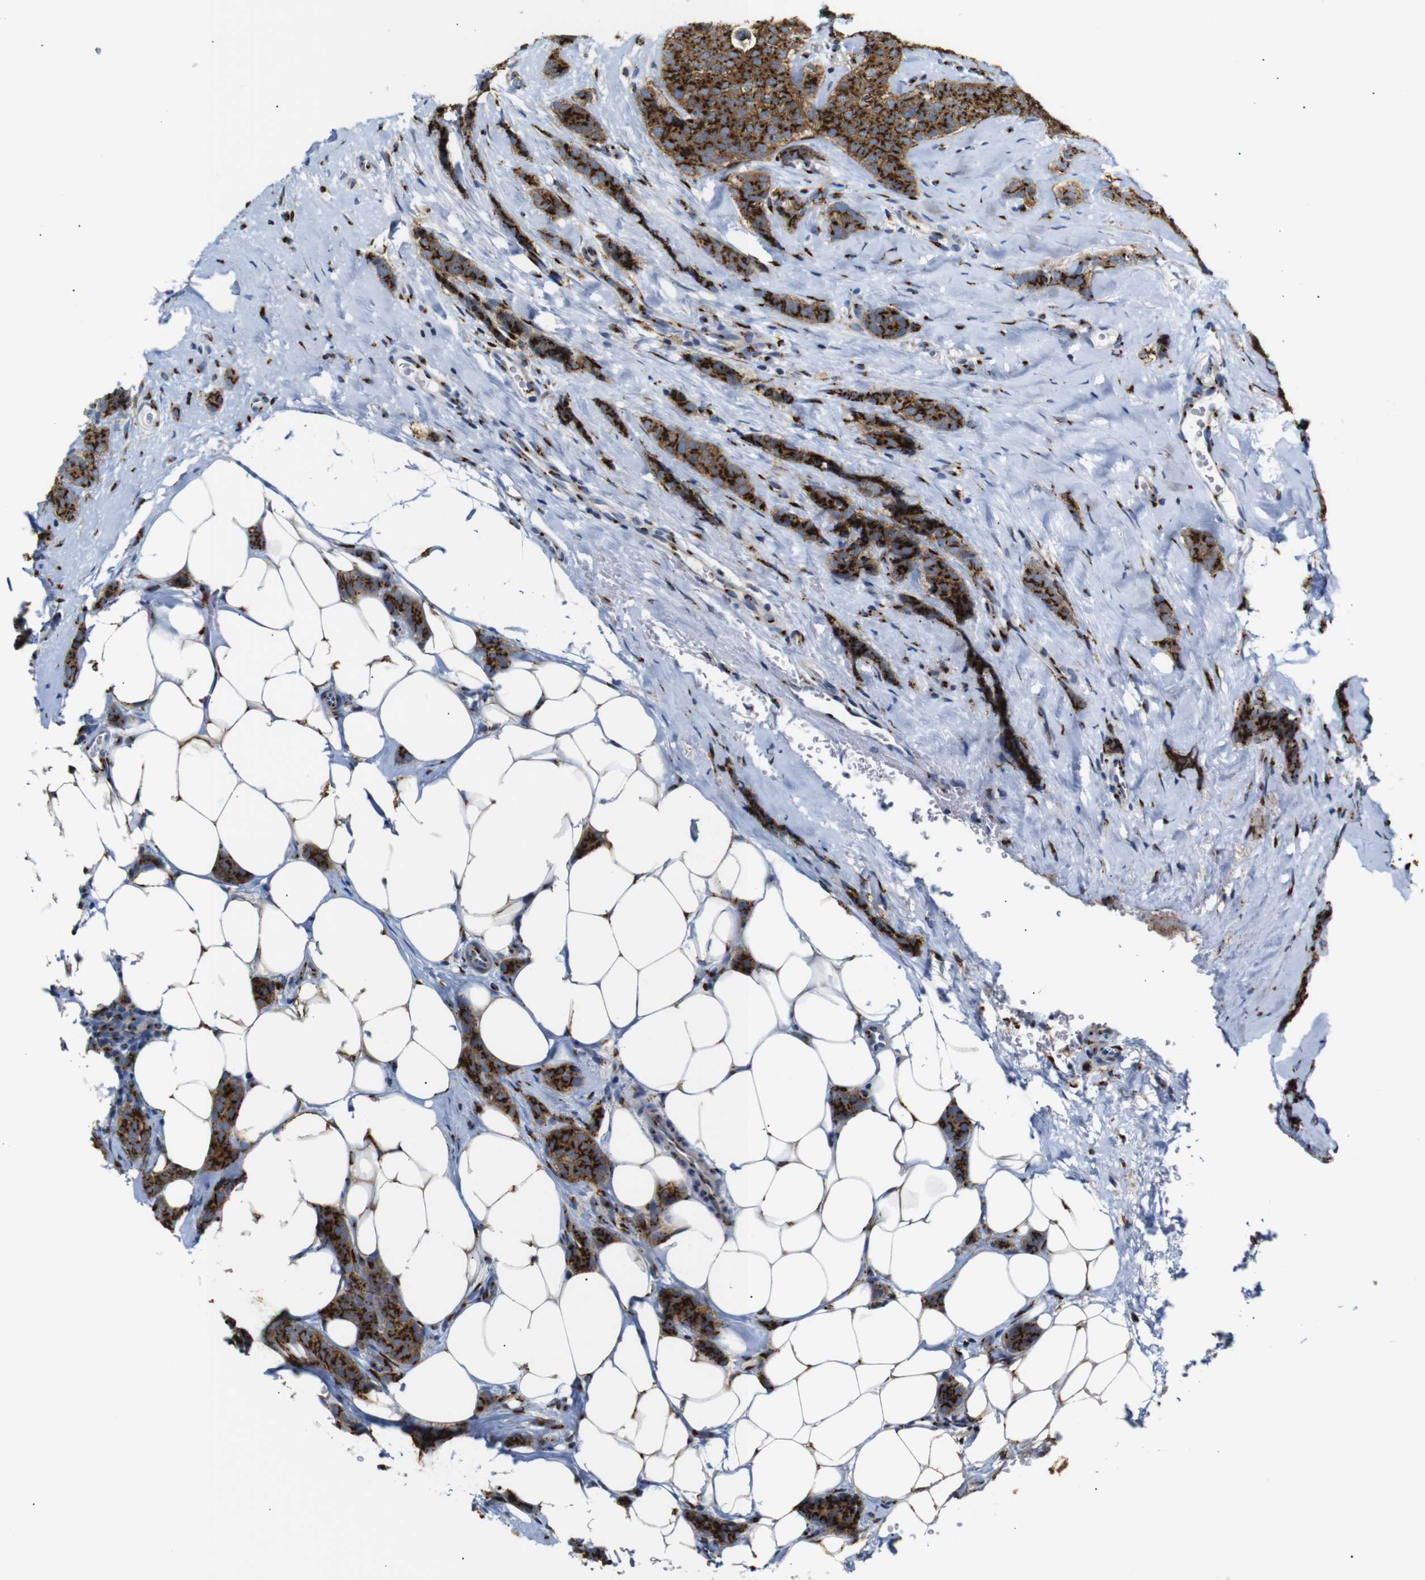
{"staining": {"intensity": "strong", "quantity": ">75%", "location": "cytoplasmic/membranous"}, "tissue": "breast cancer", "cell_type": "Tumor cells", "image_type": "cancer", "snomed": [{"axis": "morphology", "description": "Lobular carcinoma"}, {"axis": "topography", "description": "Skin"}, {"axis": "topography", "description": "Breast"}], "caption": "Protein analysis of breast cancer (lobular carcinoma) tissue reveals strong cytoplasmic/membranous staining in approximately >75% of tumor cells. (DAB = brown stain, brightfield microscopy at high magnification).", "gene": "TGOLN2", "patient": {"sex": "female", "age": 46}}